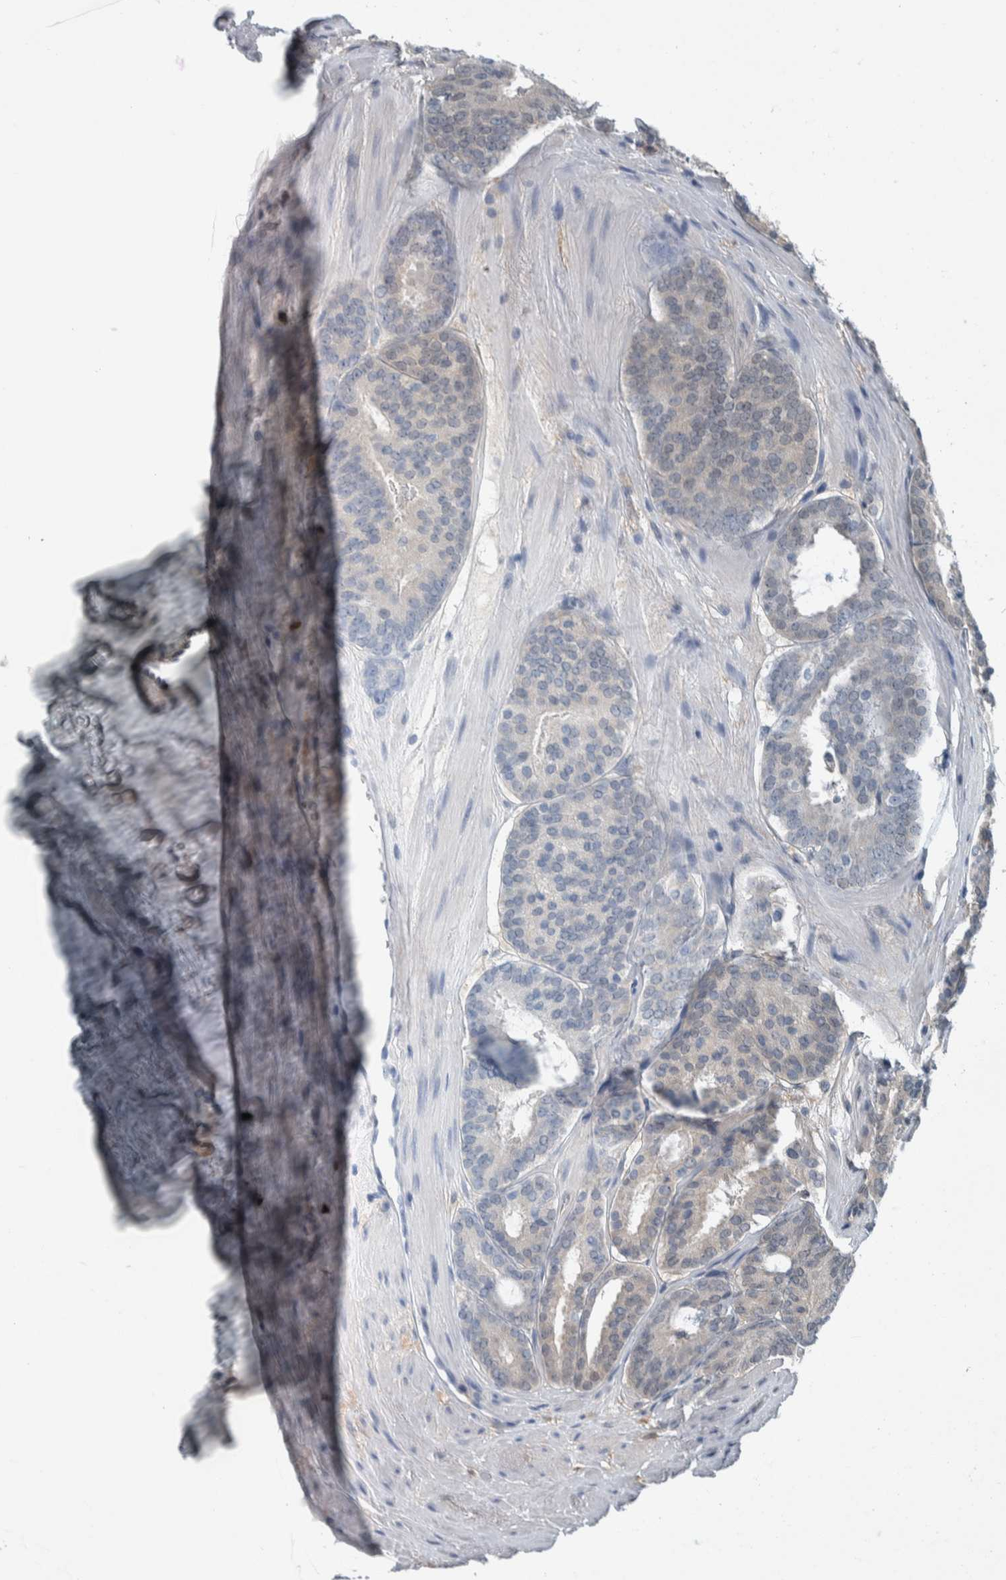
{"staining": {"intensity": "negative", "quantity": "none", "location": "none"}, "tissue": "prostate cancer", "cell_type": "Tumor cells", "image_type": "cancer", "snomed": [{"axis": "morphology", "description": "Adenocarcinoma, Low grade"}, {"axis": "topography", "description": "Prostate"}], "caption": "The immunohistochemistry (IHC) micrograph has no significant expression in tumor cells of low-grade adenocarcinoma (prostate) tissue. (DAB IHC, high magnification).", "gene": "ALAD", "patient": {"sex": "male", "age": 69}}